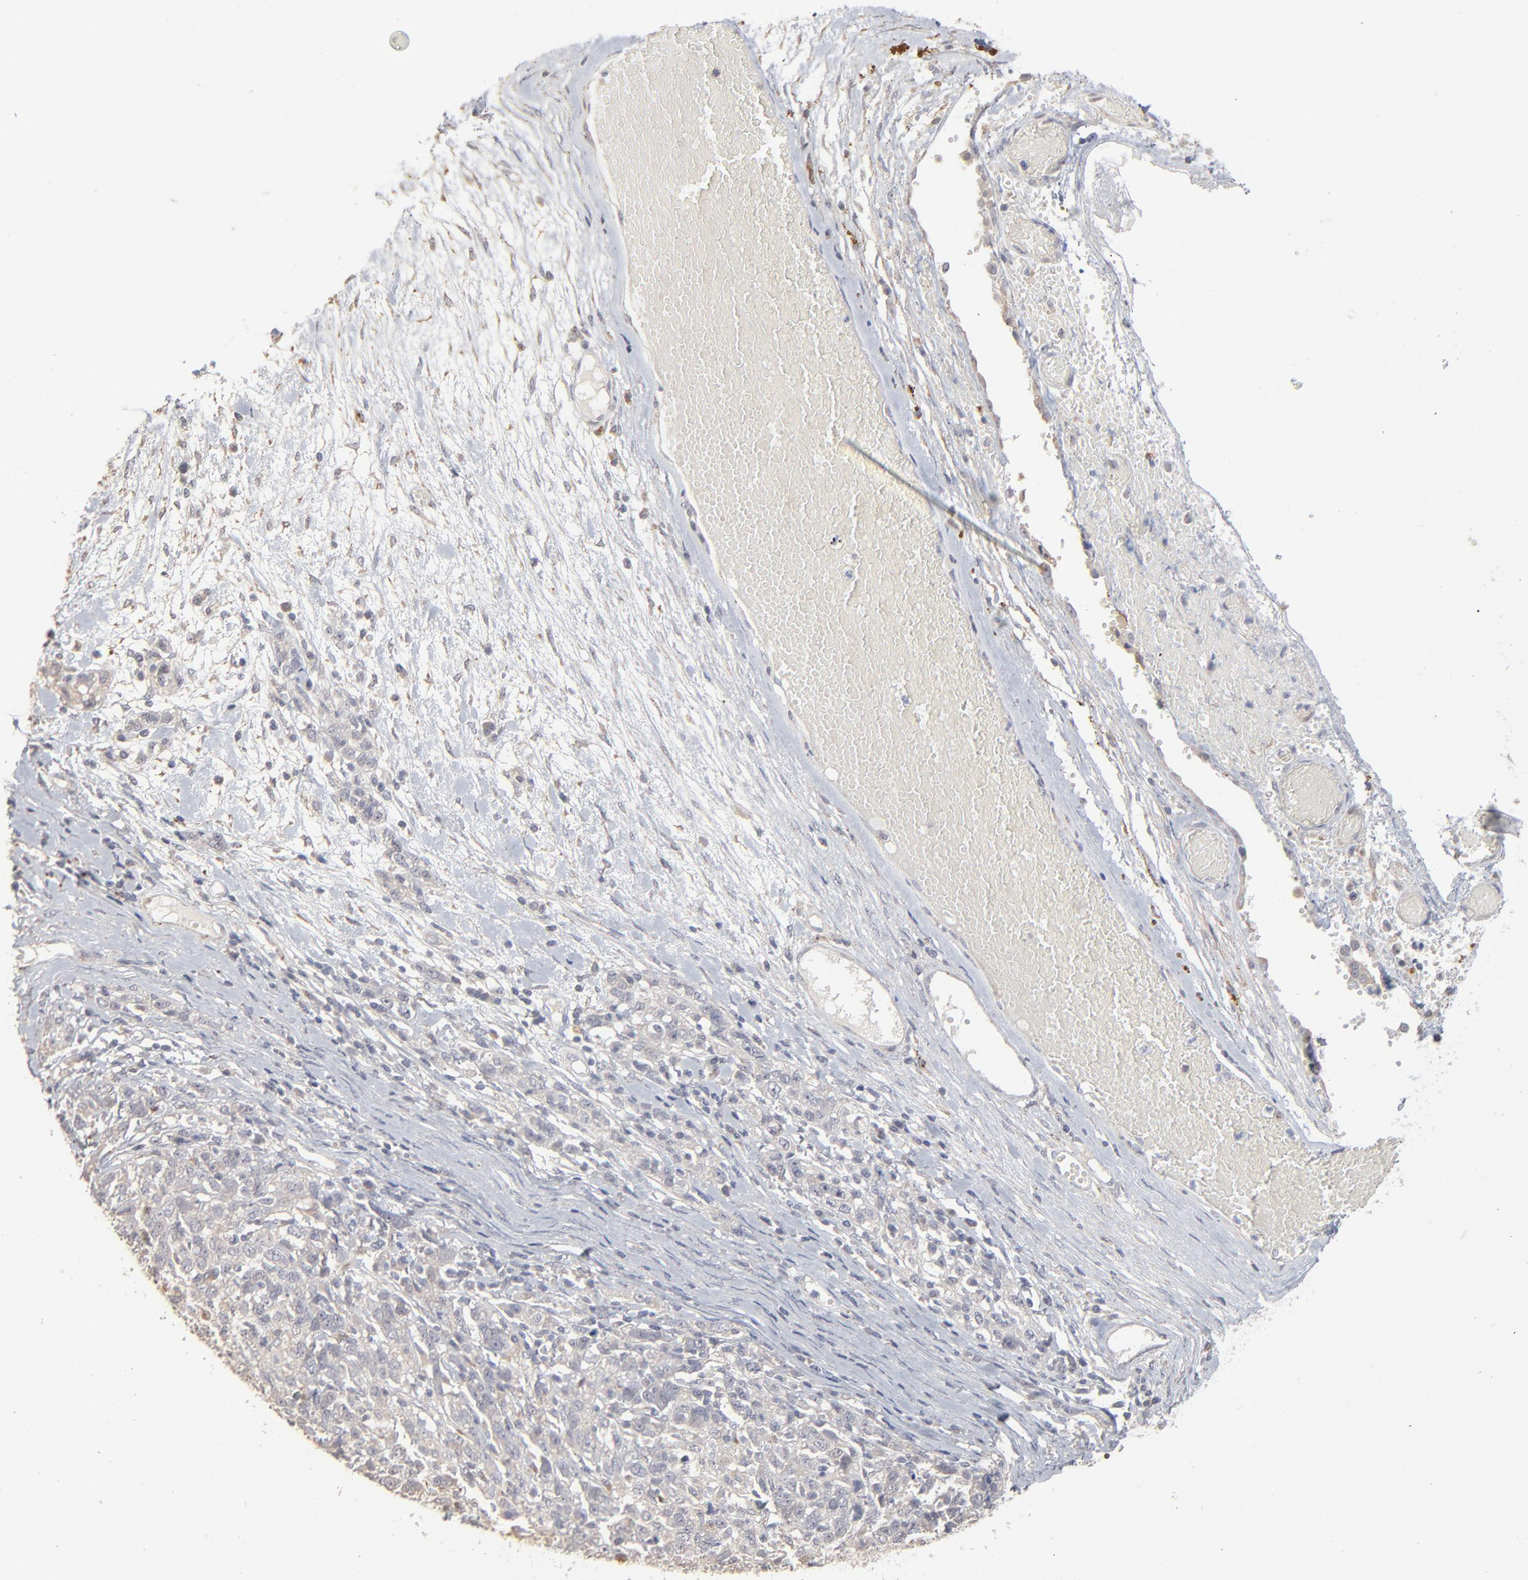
{"staining": {"intensity": "negative", "quantity": "none", "location": "none"}, "tissue": "ovarian cancer", "cell_type": "Tumor cells", "image_type": "cancer", "snomed": [{"axis": "morphology", "description": "Cystadenocarcinoma, serous, NOS"}, {"axis": "topography", "description": "Ovary"}], "caption": "High magnification brightfield microscopy of ovarian serous cystadenocarcinoma stained with DAB (brown) and counterstained with hematoxylin (blue): tumor cells show no significant positivity. The staining is performed using DAB (3,3'-diaminobenzidine) brown chromogen with nuclei counter-stained in using hematoxylin.", "gene": "POMT2", "patient": {"sex": "female", "age": 71}}